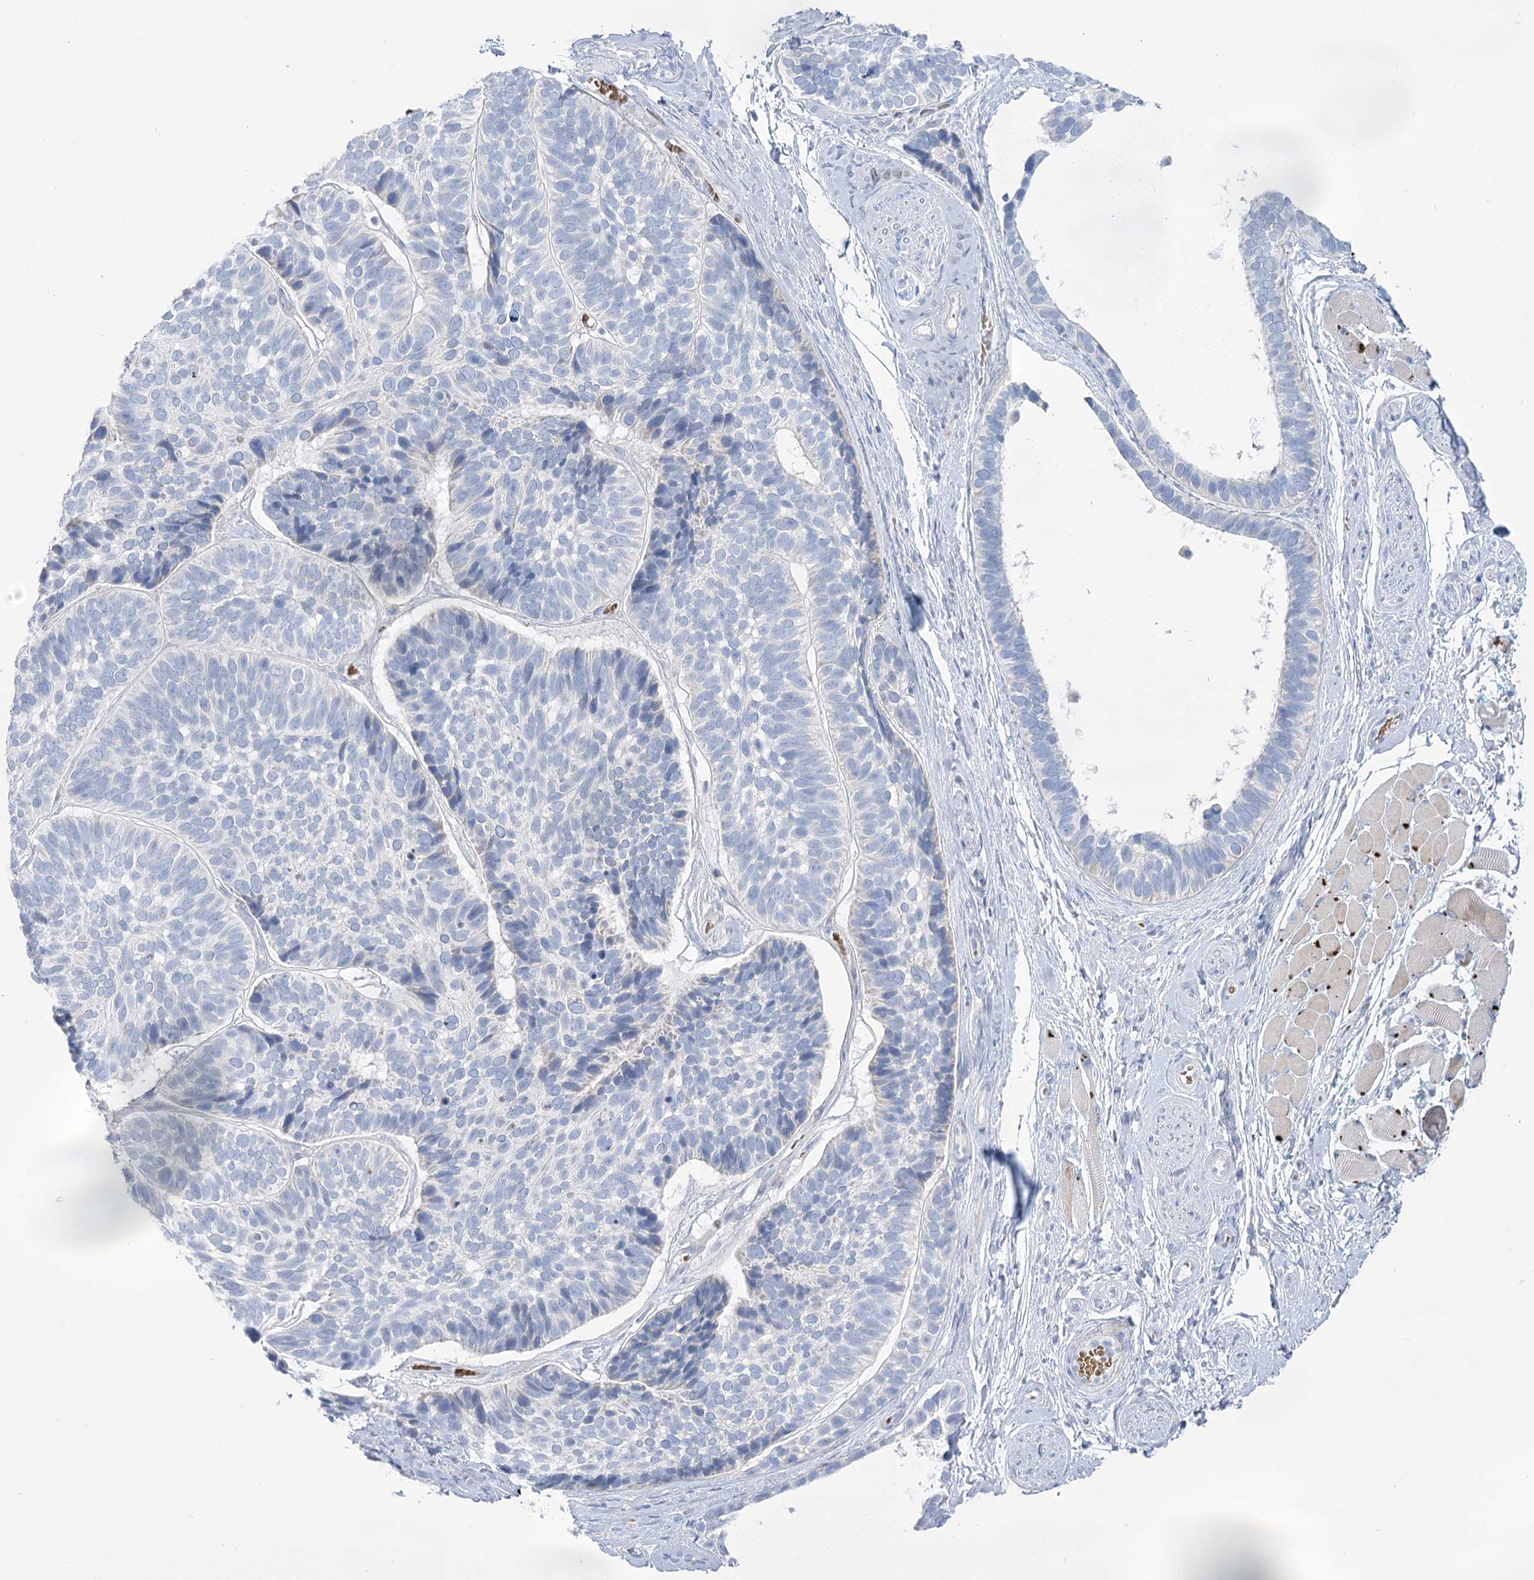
{"staining": {"intensity": "negative", "quantity": "none", "location": "none"}, "tissue": "skin cancer", "cell_type": "Tumor cells", "image_type": "cancer", "snomed": [{"axis": "morphology", "description": "Basal cell carcinoma"}, {"axis": "topography", "description": "Skin"}], "caption": "The image demonstrates no staining of tumor cells in skin basal cell carcinoma.", "gene": "SIAE", "patient": {"sex": "male", "age": 62}}